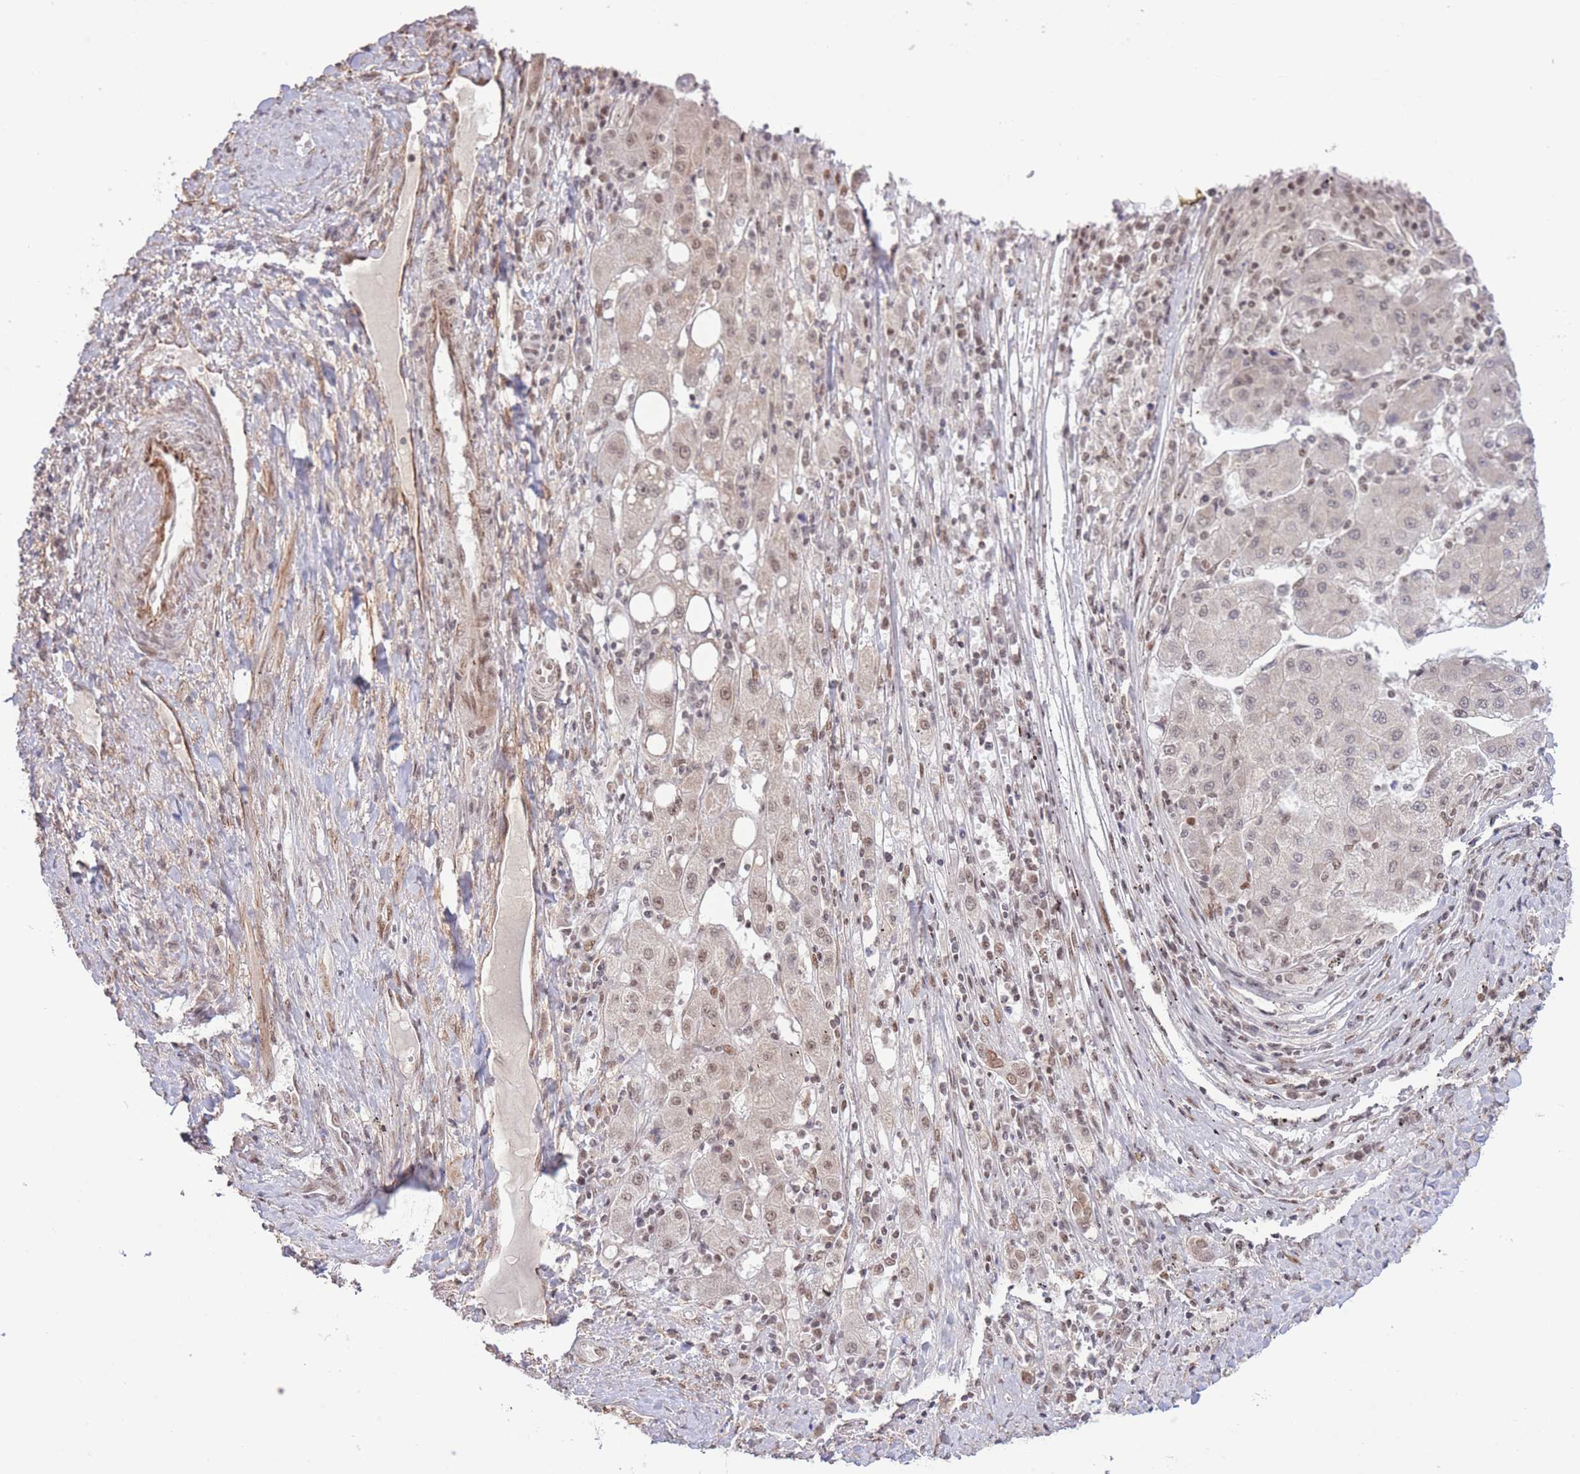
{"staining": {"intensity": "weak", "quantity": "25%-75%", "location": "nuclear"}, "tissue": "liver cancer", "cell_type": "Tumor cells", "image_type": "cancer", "snomed": [{"axis": "morphology", "description": "Carcinoma, Hepatocellular, NOS"}, {"axis": "topography", "description": "Liver"}], "caption": "Immunohistochemistry of liver cancer (hepatocellular carcinoma) exhibits low levels of weak nuclear staining in about 25%-75% of tumor cells.", "gene": "CARD8", "patient": {"sex": "male", "age": 72}}